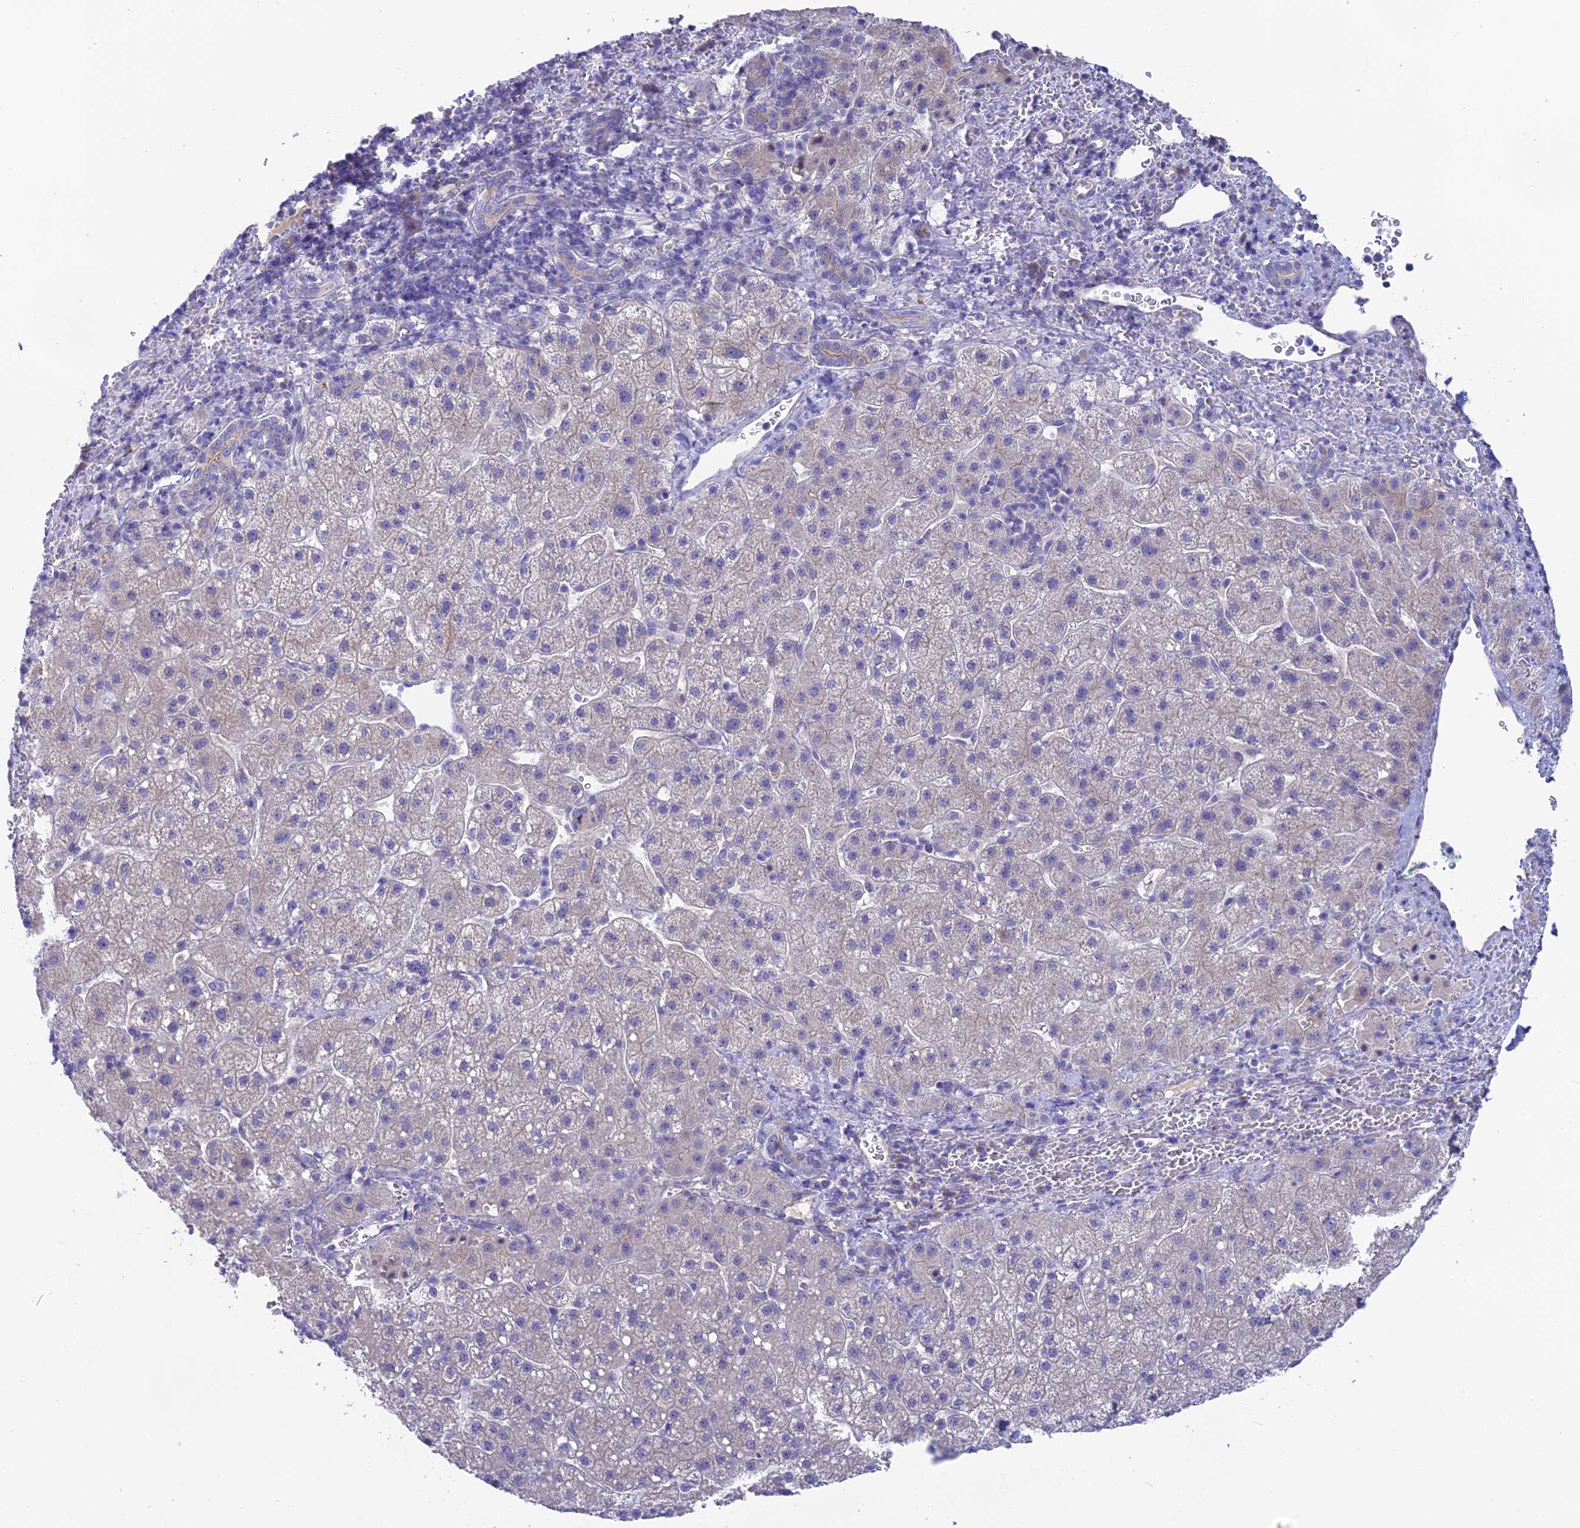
{"staining": {"intensity": "negative", "quantity": "none", "location": "none"}, "tissue": "liver cancer", "cell_type": "Tumor cells", "image_type": "cancer", "snomed": [{"axis": "morphology", "description": "Carcinoma, Hepatocellular, NOS"}, {"axis": "topography", "description": "Liver"}], "caption": "Tumor cells are negative for brown protein staining in liver cancer (hepatocellular carcinoma).", "gene": "TENT4B", "patient": {"sex": "male", "age": 57}}